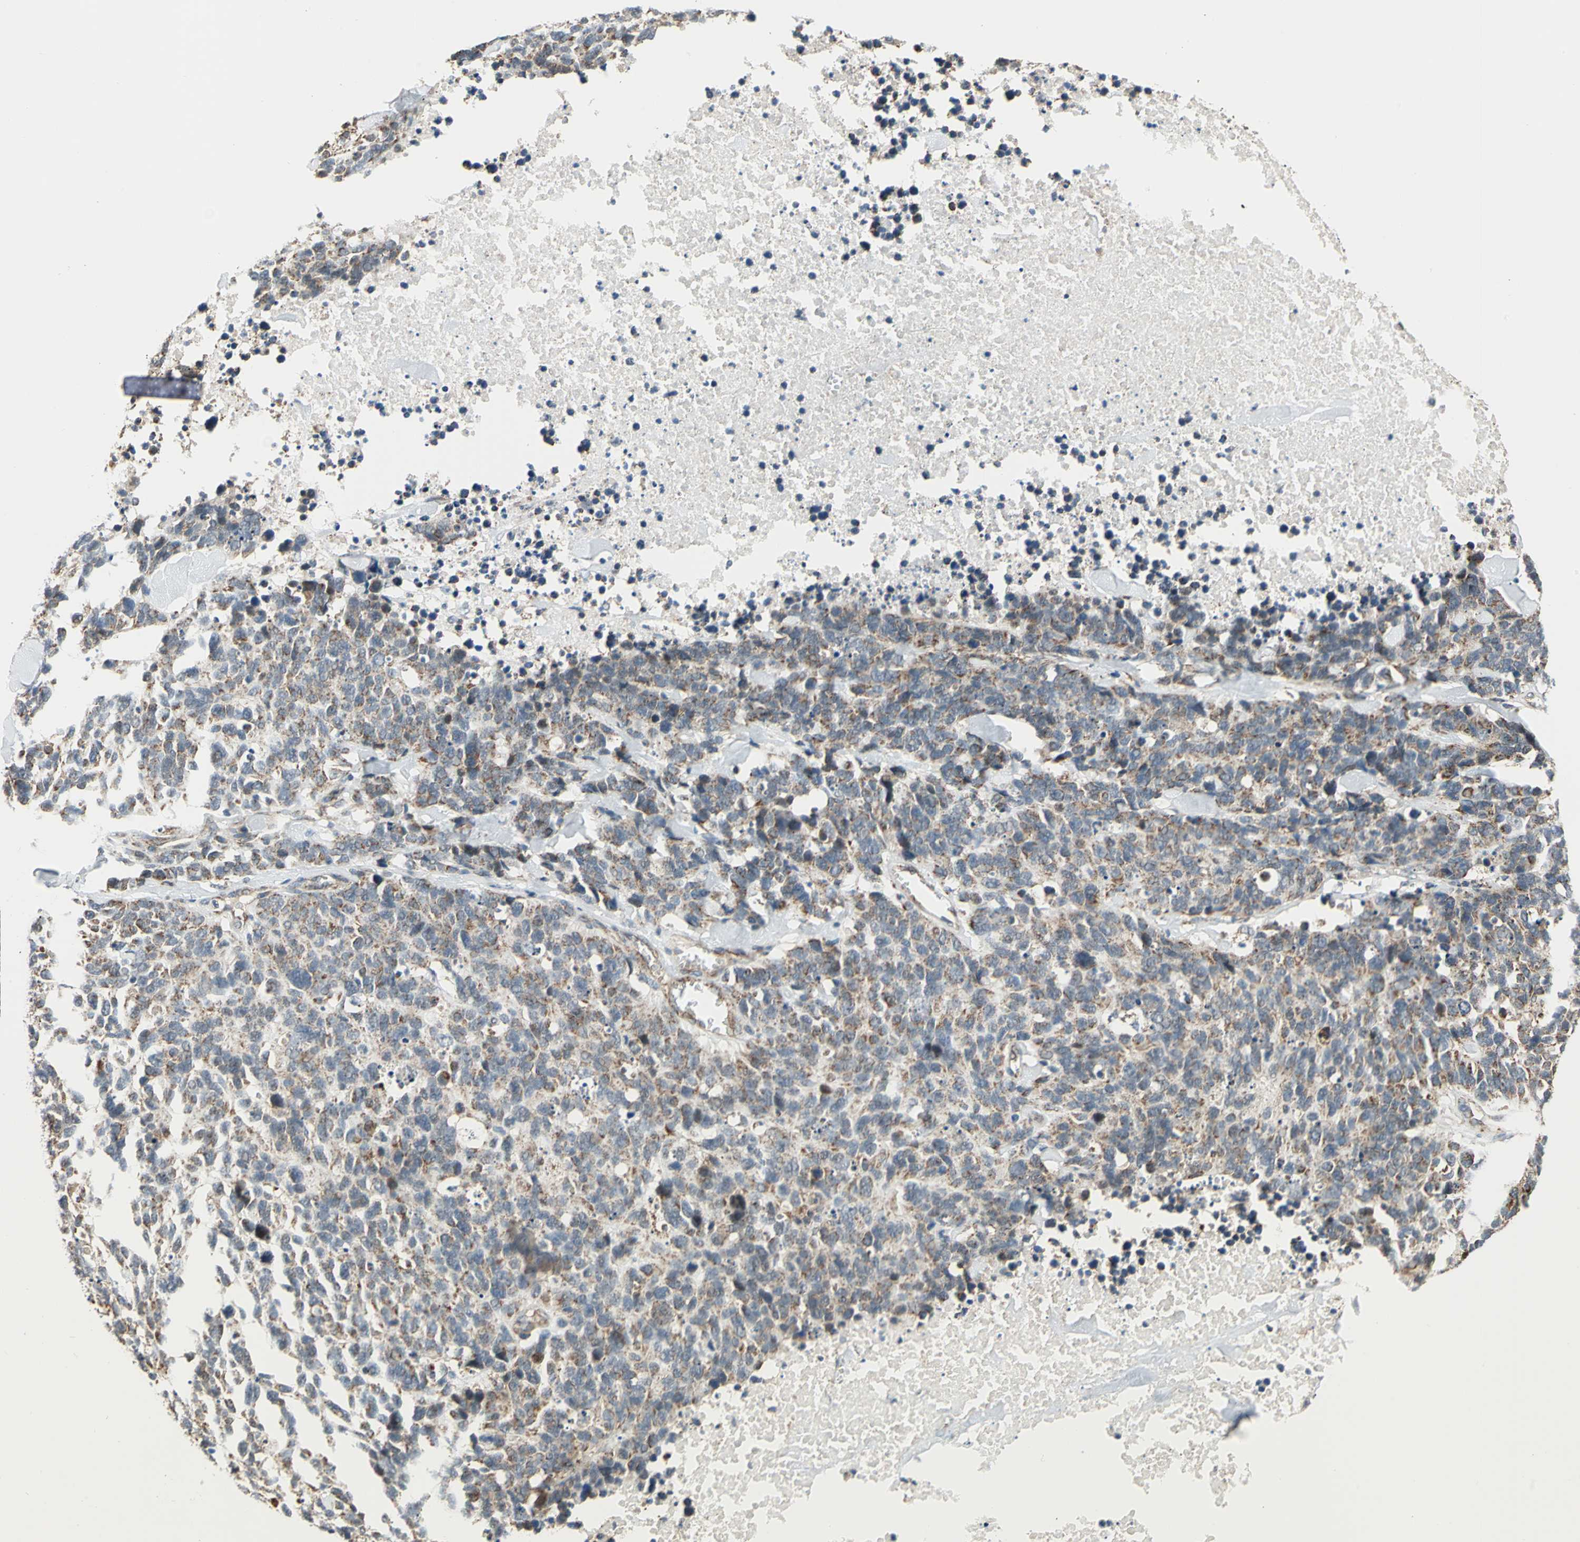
{"staining": {"intensity": "moderate", "quantity": ">75%", "location": "cytoplasmic/membranous"}, "tissue": "lung cancer", "cell_type": "Tumor cells", "image_type": "cancer", "snomed": [{"axis": "morphology", "description": "Neoplasm, malignant, NOS"}, {"axis": "topography", "description": "Lung"}], "caption": "Moderate cytoplasmic/membranous expression is seen in approximately >75% of tumor cells in lung neoplasm (malignant).", "gene": "MRPS22", "patient": {"sex": "female", "age": 58}}